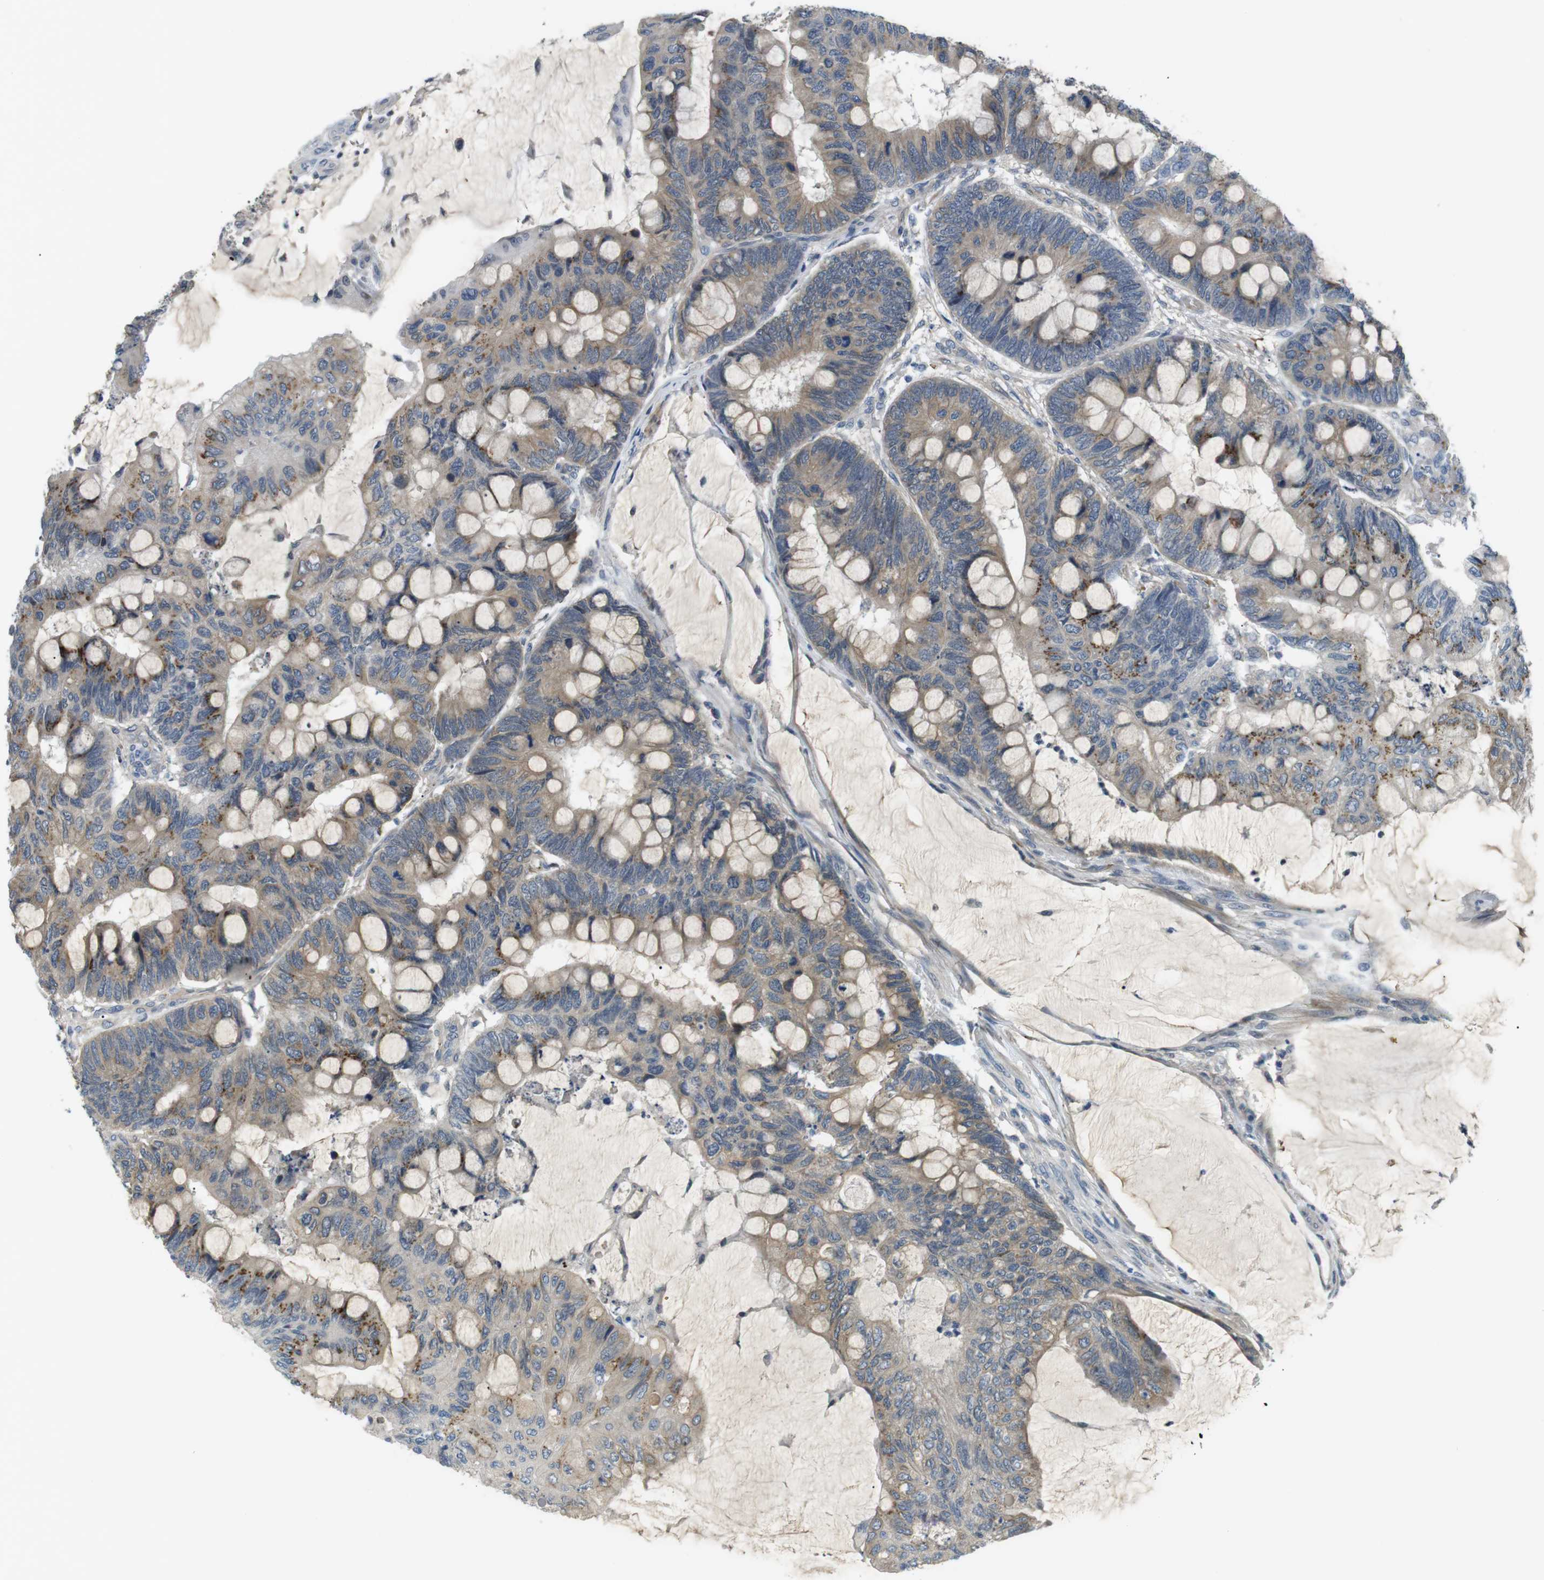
{"staining": {"intensity": "moderate", "quantity": ">75%", "location": "cytoplasmic/membranous"}, "tissue": "colorectal cancer", "cell_type": "Tumor cells", "image_type": "cancer", "snomed": [{"axis": "morphology", "description": "Normal tissue, NOS"}, {"axis": "morphology", "description": "Adenocarcinoma, NOS"}, {"axis": "topography", "description": "Rectum"}], "caption": "Protein analysis of colorectal cancer (adenocarcinoma) tissue reveals moderate cytoplasmic/membranous staining in about >75% of tumor cells. (DAB (3,3'-diaminobenzidine) IHC with brightfield microscopy, high magnification).", "gene": "WSCD1", "patient": {"sex": "male", "age": 92}}